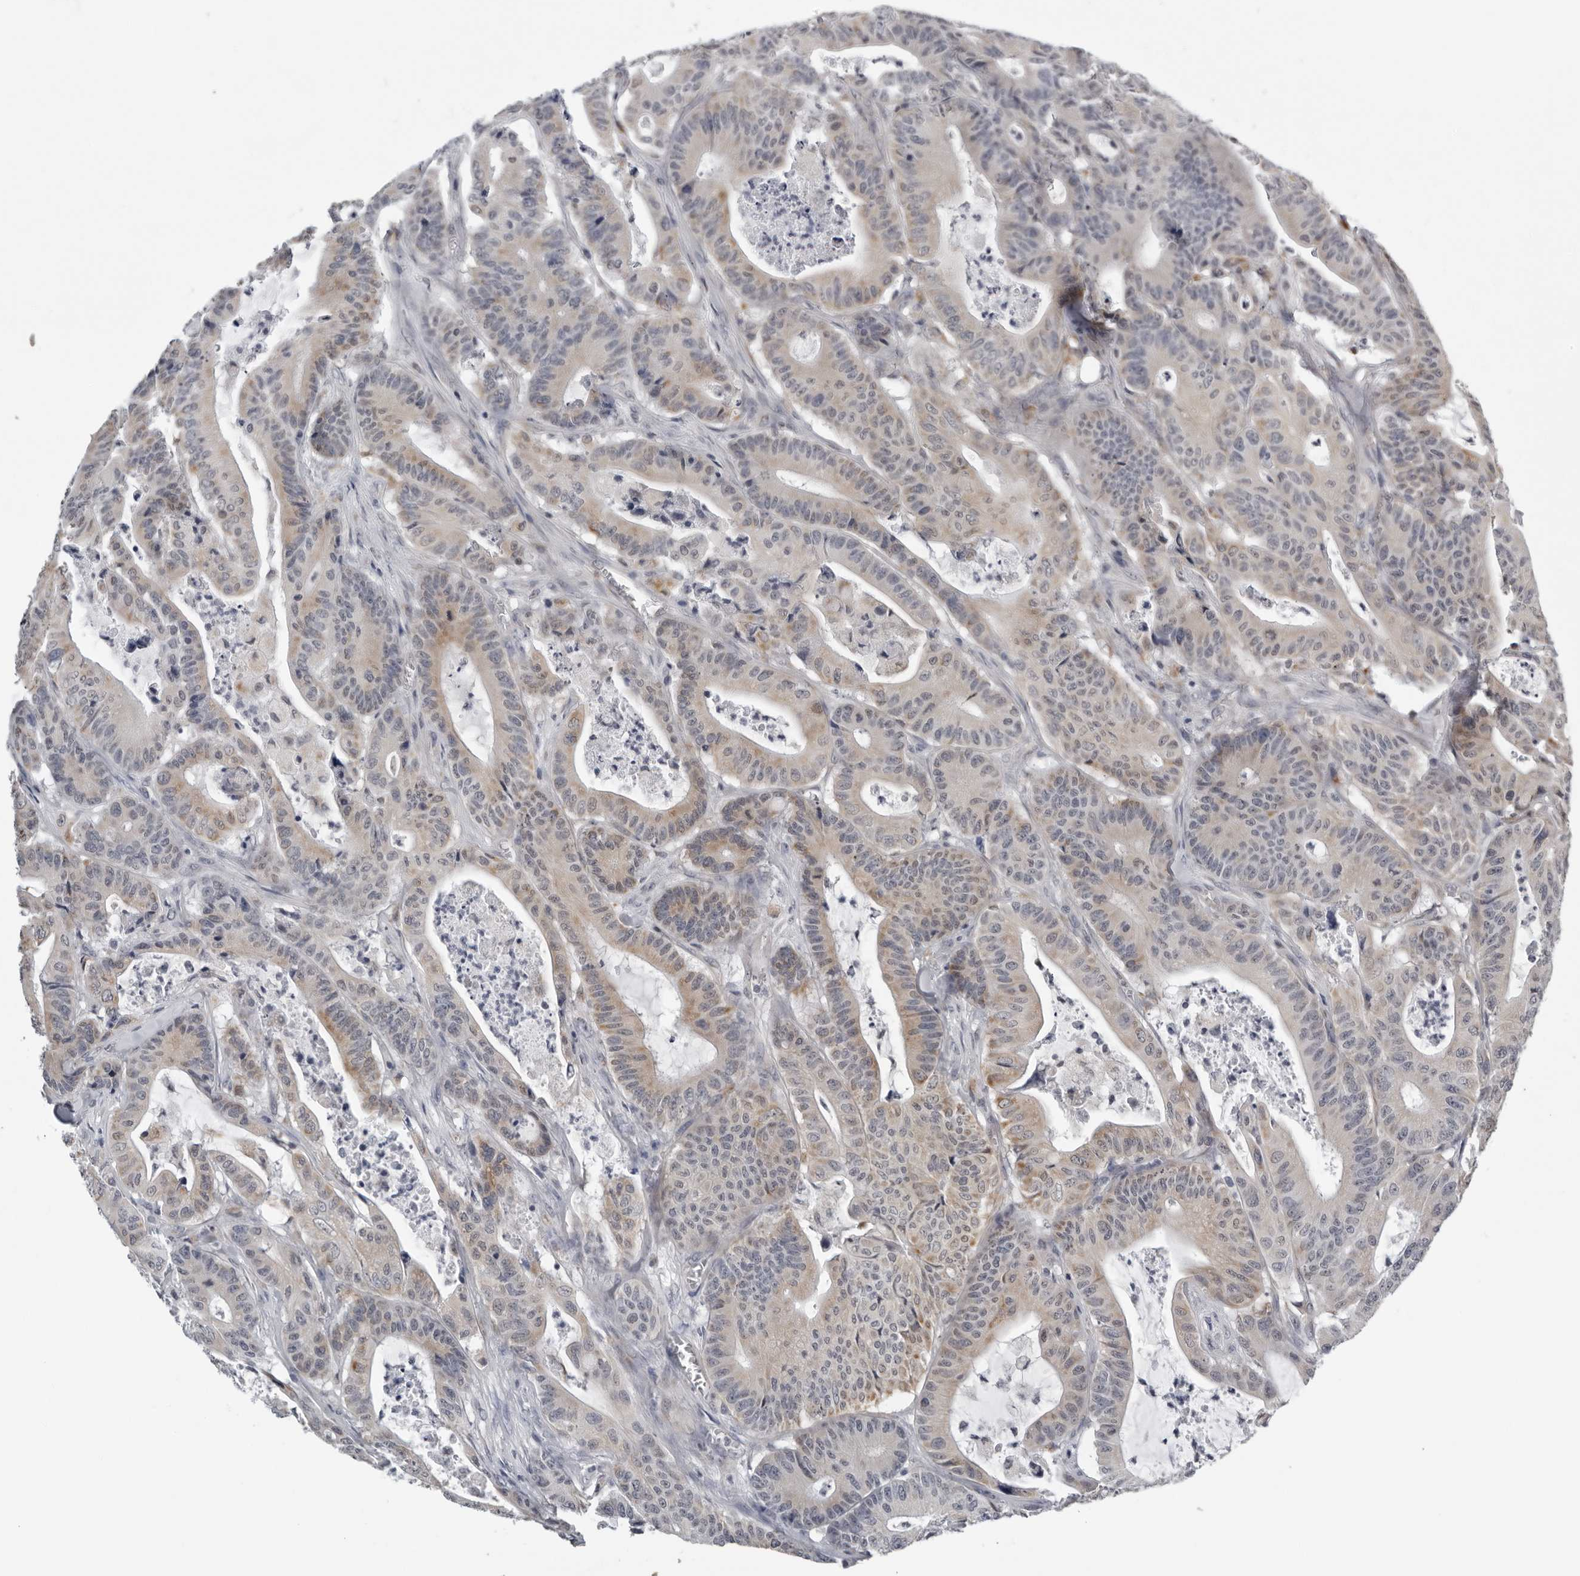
{"staining": {"intensity": "moderate", "quantity": "<25%", "location": "cytoplasmic/membranous"}, "tissue": "colorectal cancer", "cell_type": "Tumor cells", "image_type": "cancer", "snomed": [{"axis": "morphology", "description": "Adenocarcinoma, NOS"}, {"axis": "topography", "description": "Colon"}], "caption": "This photomicrograph reveals immunohistochemistry (IHC) staining of human colorectal cancer, with low moderate cytoplasmic/membranous staining in about <25% of tumor cells.", "gene": "CPT2", "patient": {"sex": "female", "age": 84}}